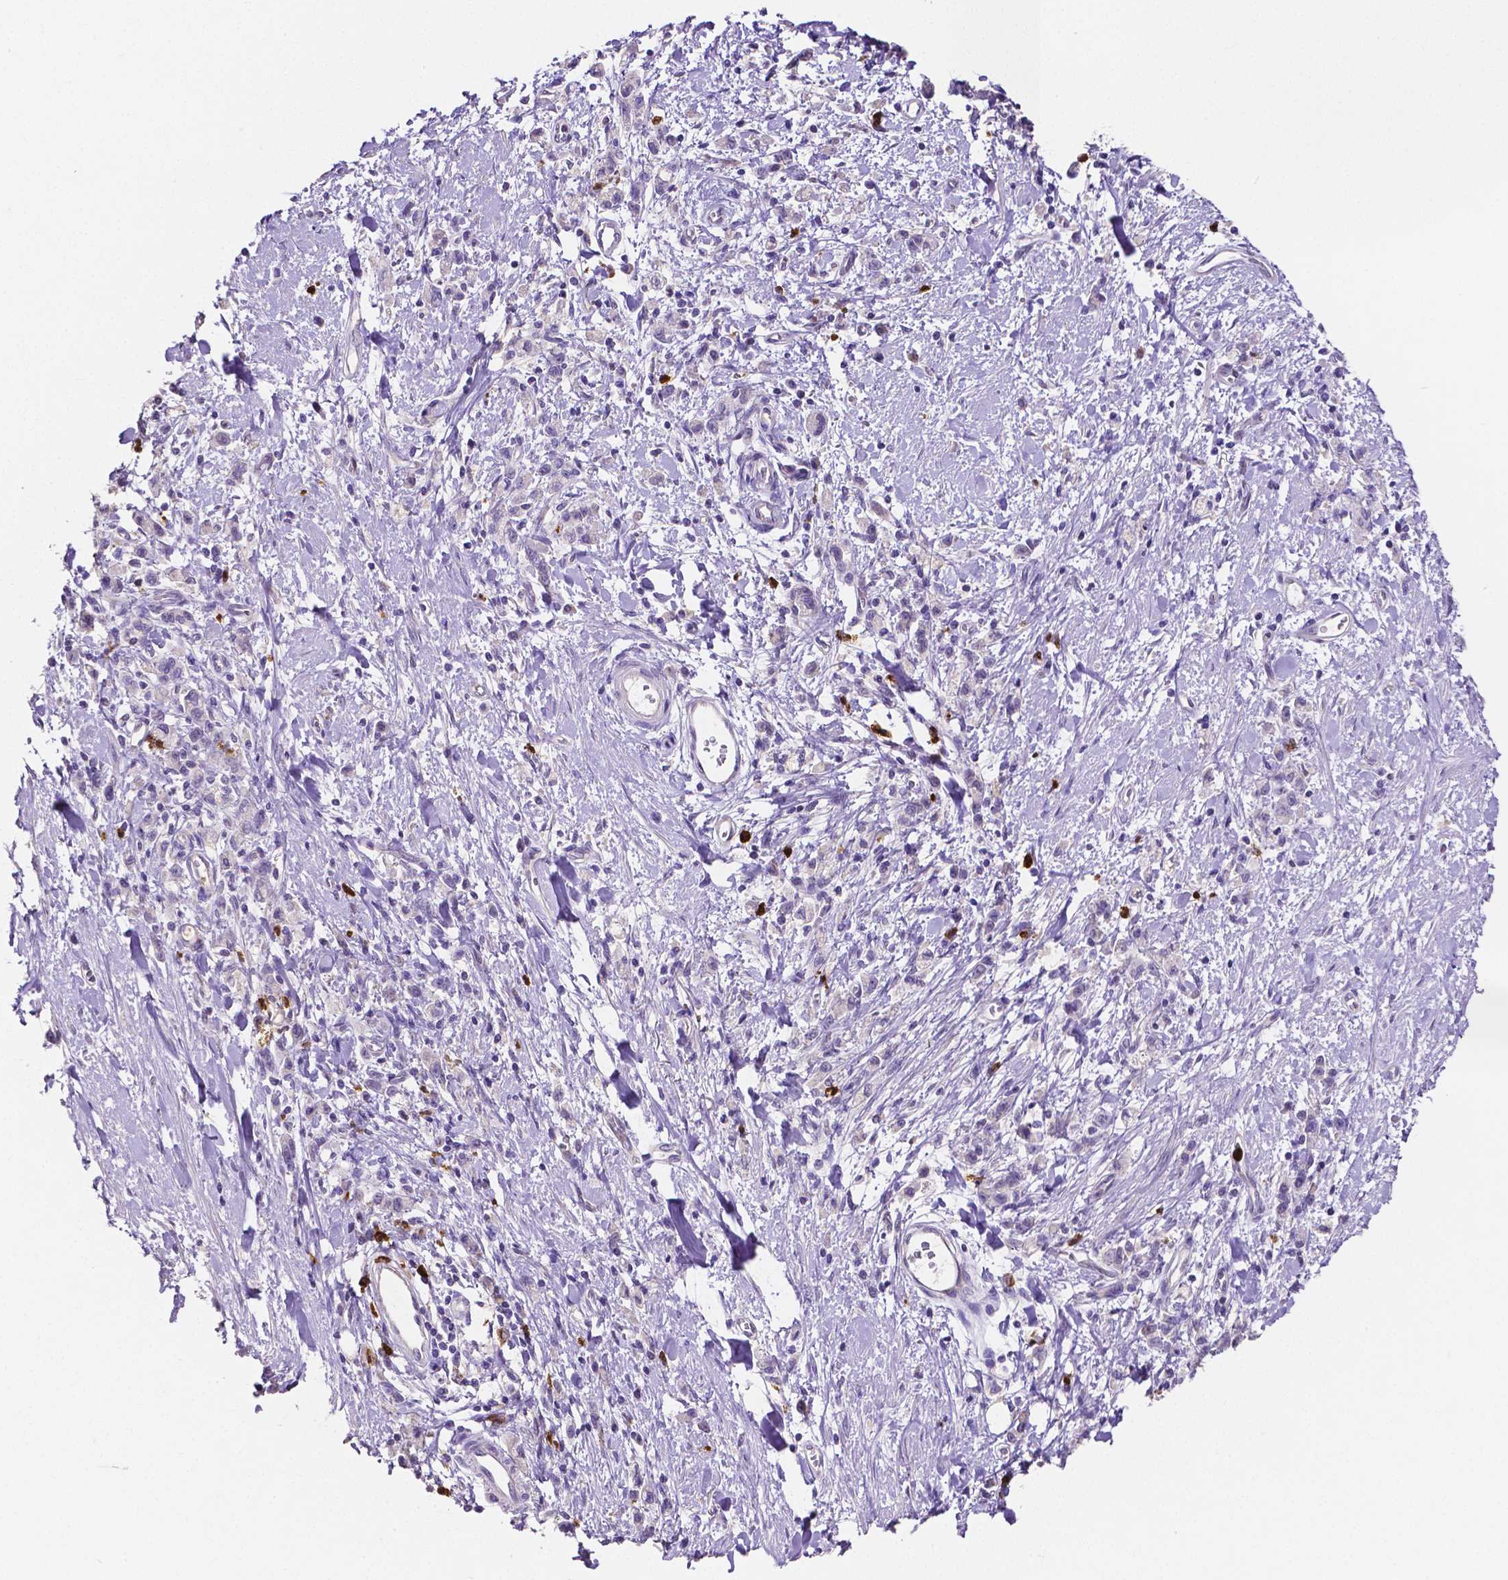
{"staining": {"intensity": "negative", "quantity": "none", "location": "none"}, "tissue": "stomach cancer", "cell_type": "Tumor cells", "image_type": "cancer", "snomed": [{"axis": "morphology", "description": "Adenocarcinoma, NOS"}, {"axis": "topography", "description": "Stomach"}], "caption": "Protein analysis of stomach adenocarcinoma displays no significant positivity in tumor cells.", "gene": "MMP9", "patient": {"sex": "male", "age": 77}}